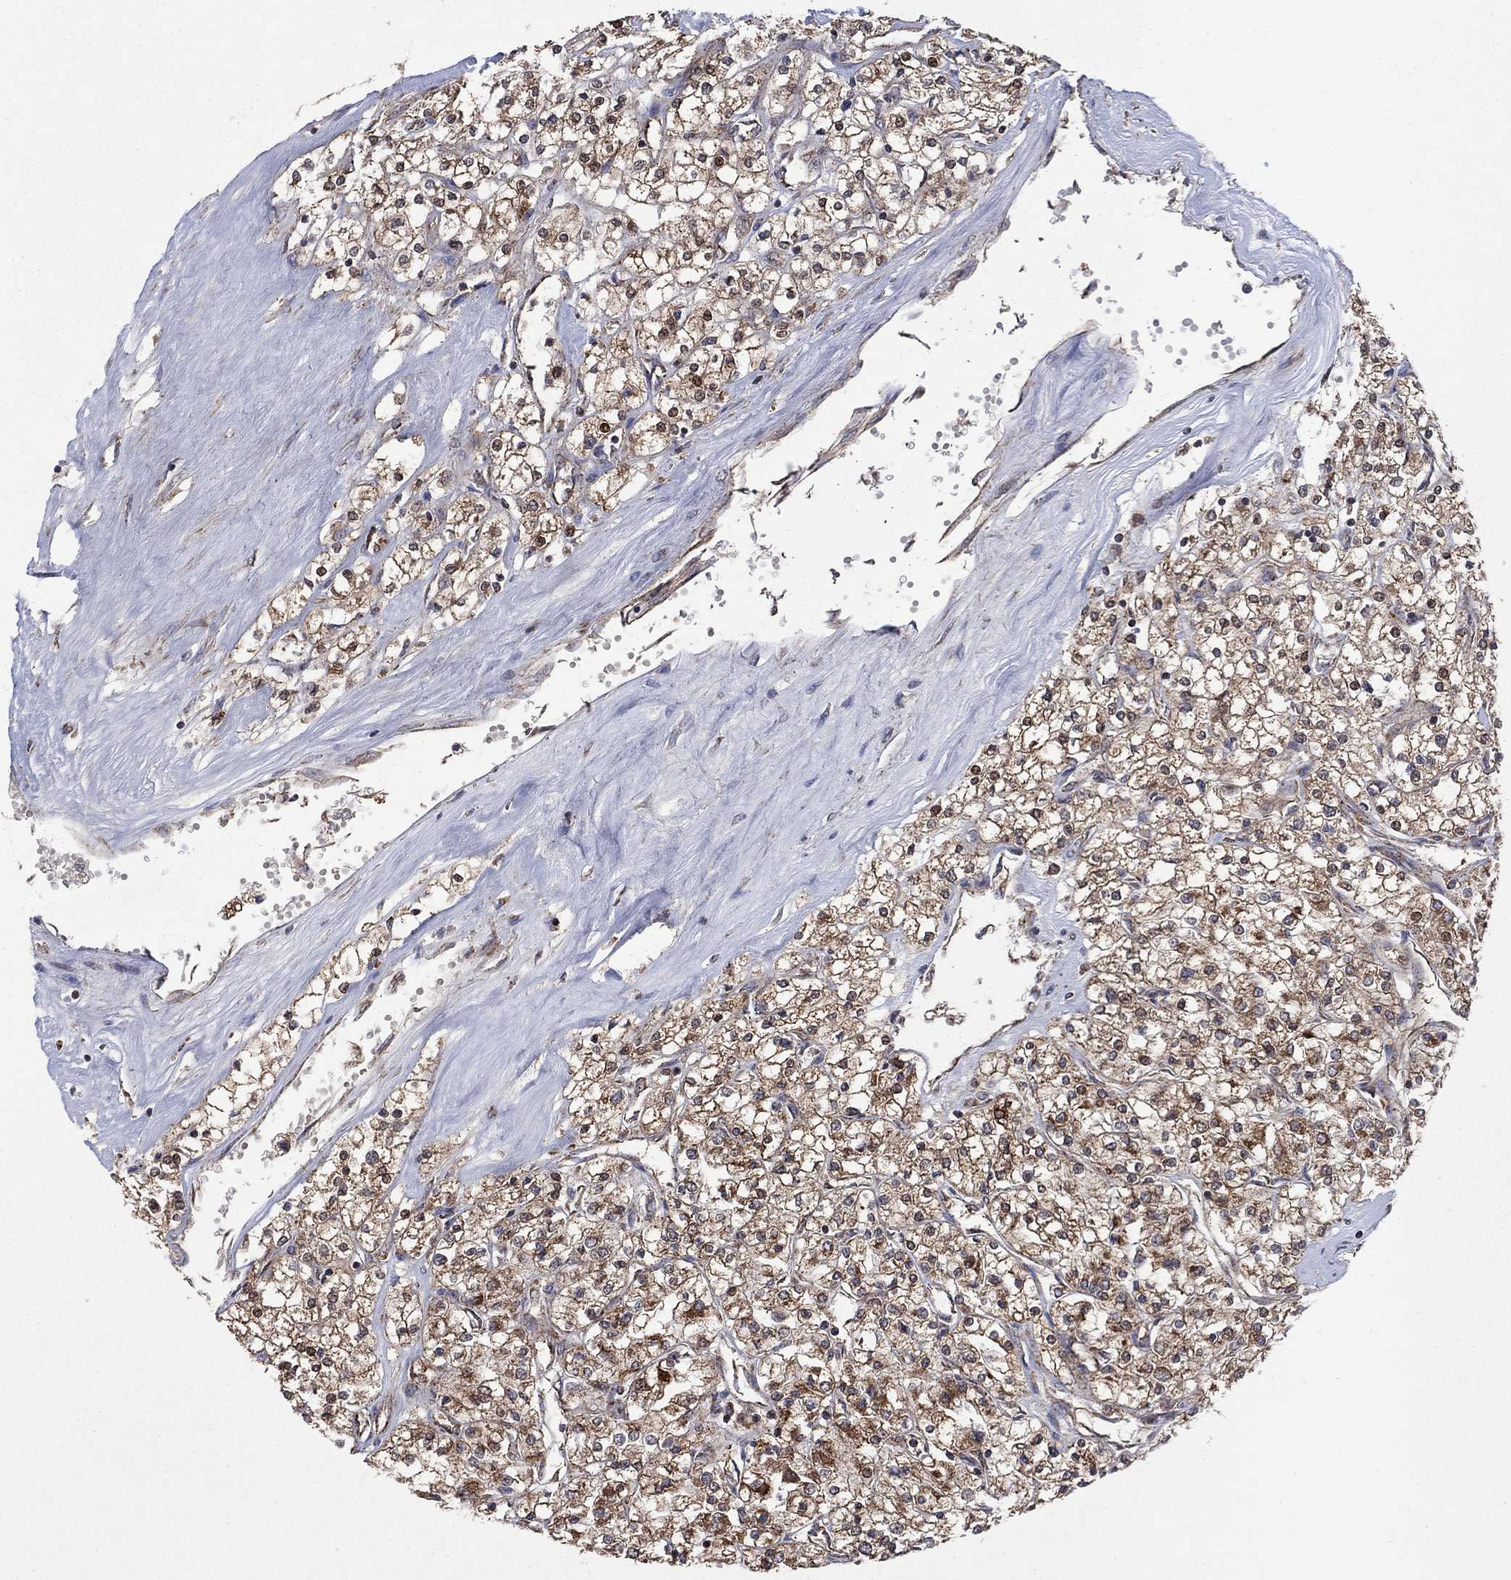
{"staining": {"intensity": "moderate", "quantity": ">75%", "location": "cytoplasmic/membranous"}, "tissue": "renal cancer", "cell_type": "Tumor cells", "image_type": "cancer", "snomed": [{"axis": "morphology", "description": "Adenocarcinoma, NOS"}, {"axis": "topography", "description": "Kidney"}], "caption": "Moderate cytoplasmic/membranous expression for a protein is appreciated in about >75% of tumor cells of renal adenocarcinoma using IHC.", "gene": "DPH1", "patient": {"sex": "male", "age": 80}}